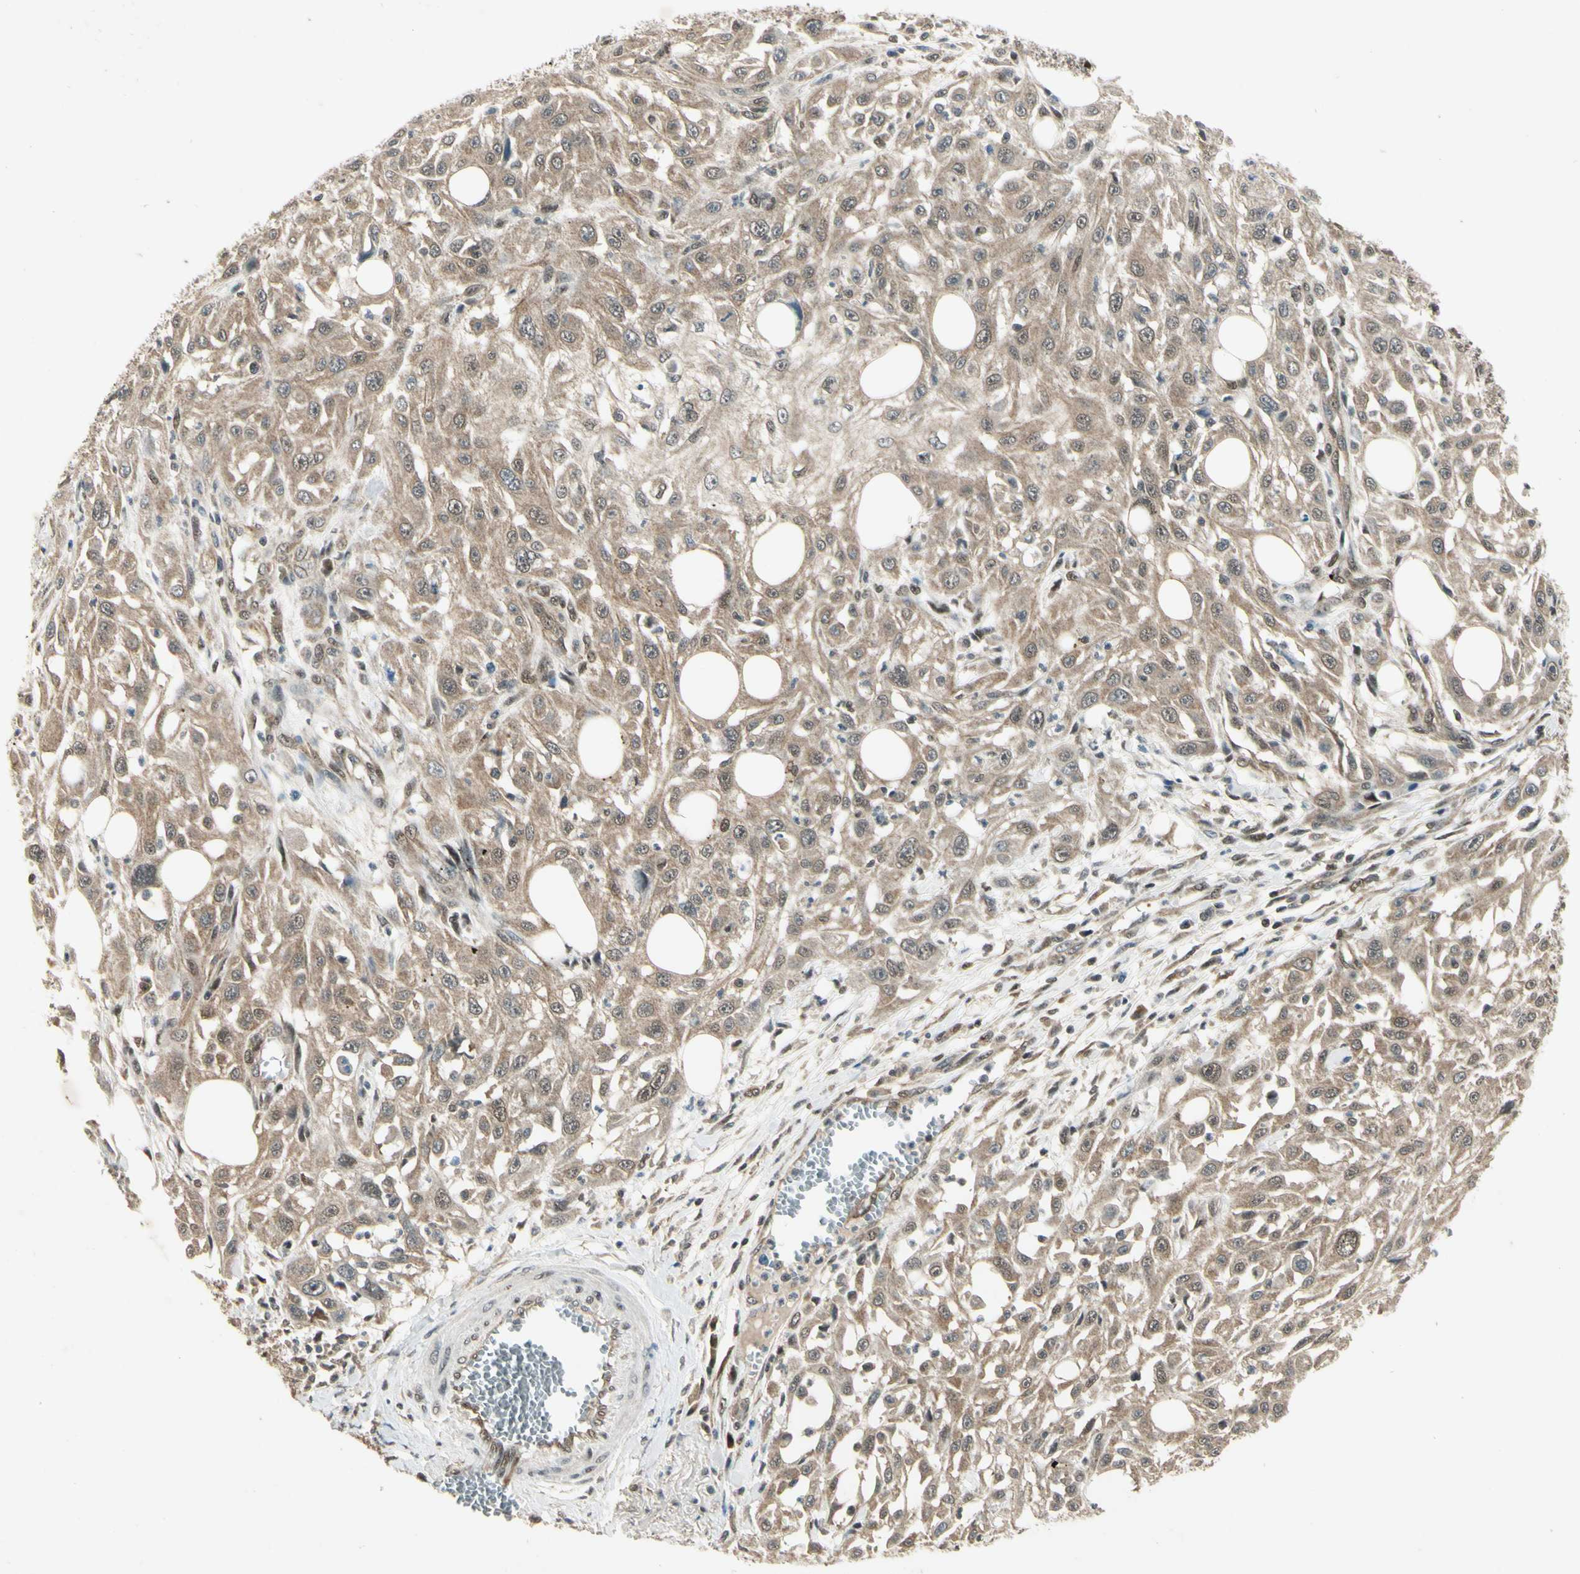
{"staining": {"intensity": "weak", "quantity": ">75%", "location": "cytoplasmic/membranous"}, "tissue": "skin cancer", "cell_type": "Tumor cells", "image_type": "cancer", "snomed": [{"axis": "morphology", "description": "Squamous cell carcinoma, NOS"}, {"axis": "topography", "description": "Skin"}], "caption": "Immunohistochemical staining of skin cancer (squamous cell carcinoma) shows low levels of weak cytoplasmic/membranous protein positivity in about >75% of tumor cells. (brown staining indicates protein expression, while blue staining denotes nuclei).", "gene": "PSMD5", "patient": {"sex": "male", "age": 75}}